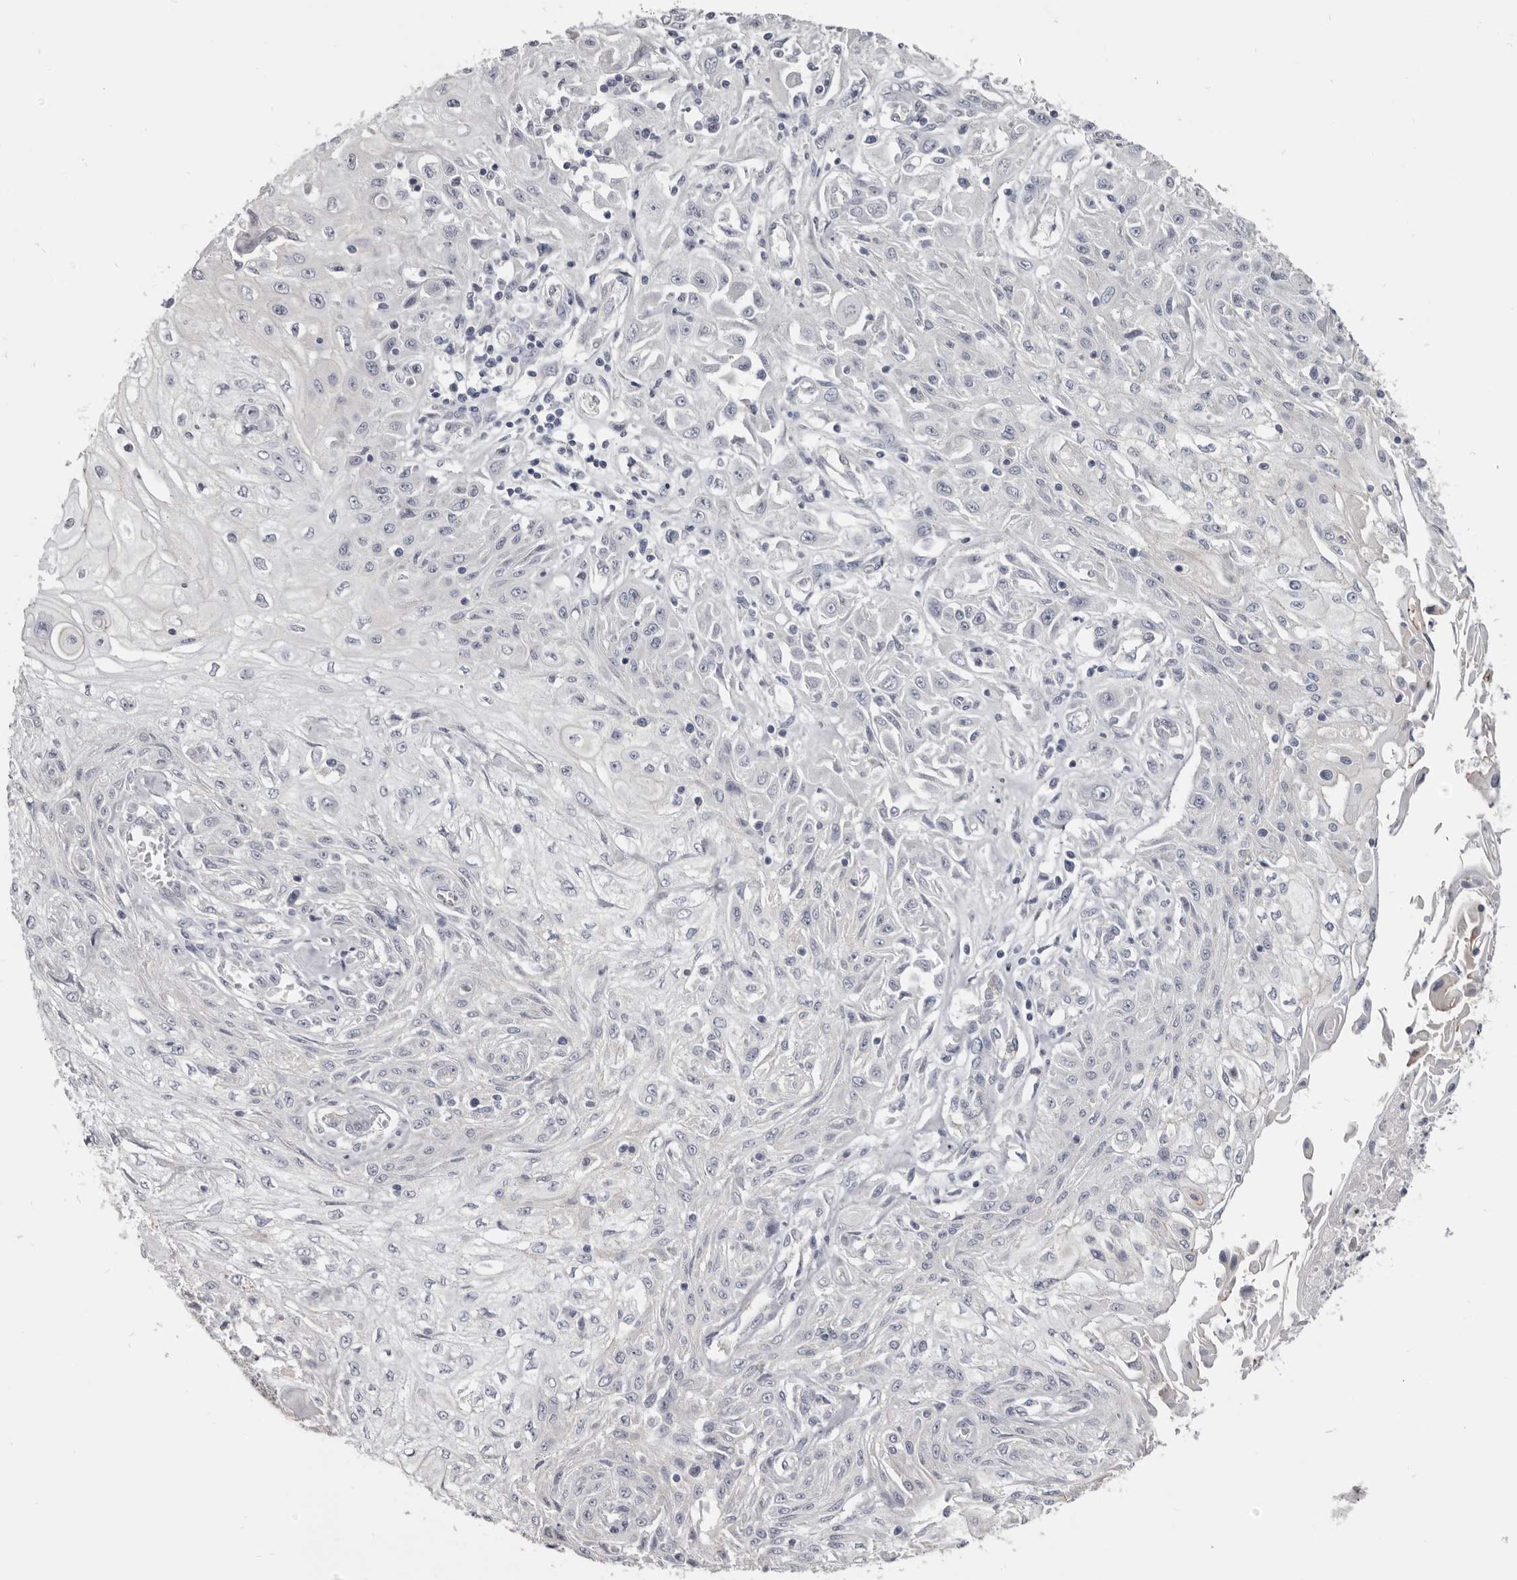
{"staining": {"intensity": "negative", "quantity": "none", "location": "none"}, "tissue": "skin cancer", "cell_type": "Tumor cells", "image_type": "cancer", "snomed": [{"axis": "morphology", "description": "Squamous cell carcinoma, NOS"}, {"axis": "morphology", "description": "Squamous cell carcinoma, metastatic, NOS"}, {"axis": "topography", "description": "Skin"}, {"axis": "topography", "description": "Lymph node"}], "caption": "Tumor cells are negative for brown protein staining in squamous cell carcinoma (skin).", "gene": "CGN", "patient": {"sex": "male", "age": 75}}